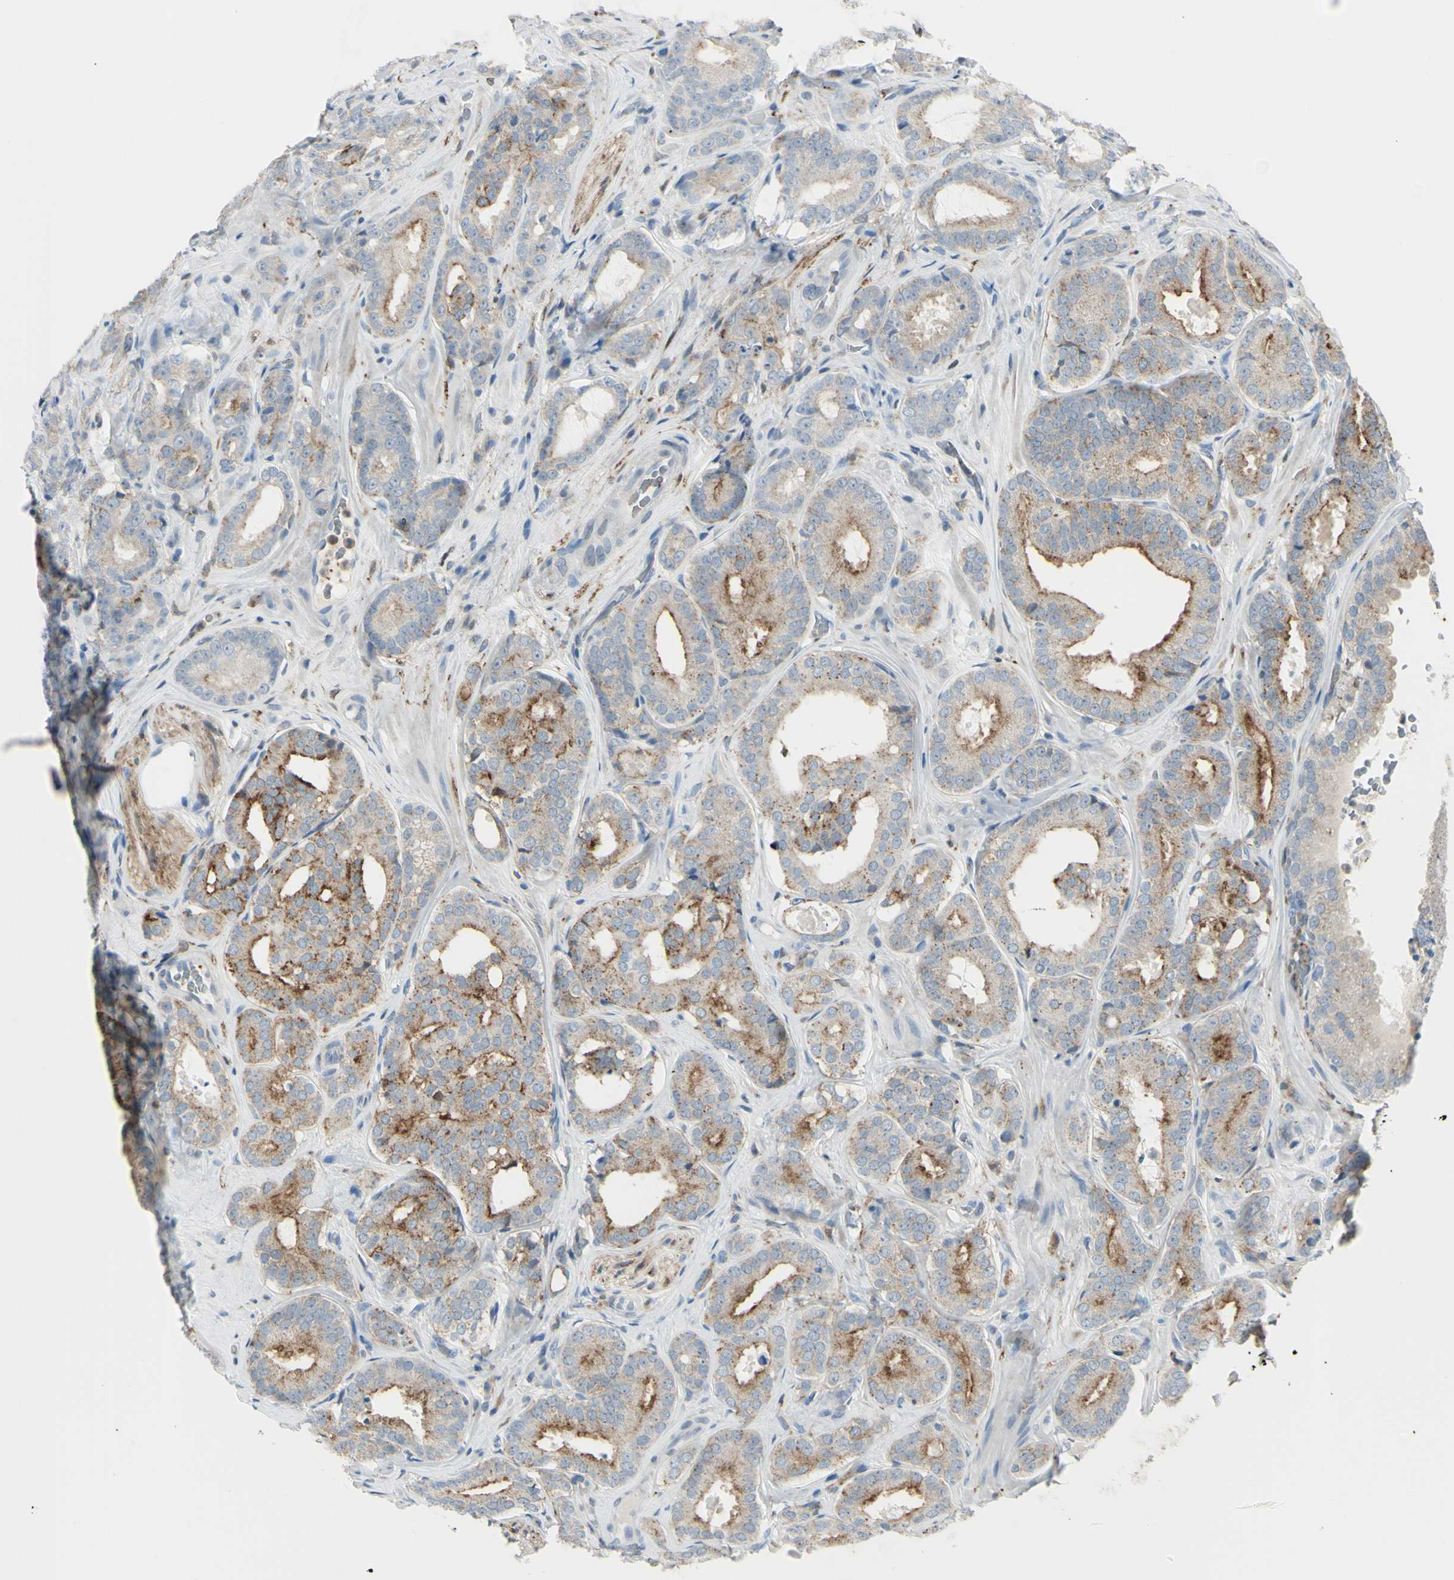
{"staining": {"intensity": "moderate", "quantity": ">75%", "location": "cytoplasmic/membranous"}, "tissue": "prostate cancer", "cell_type": "Tumor cells", "image_type": "cancer", "snomed": [{"axis": "morphology", "description": "Adenocarcinoma, High grade"}, {"axis": "topography", "description": "Prostate"}], "caption": "A brown stain highlights moderate cytoplasmic/membranous positivity of a protein in prostate cancer (adenocarcinoma (high-grade)) tumor cells. The staining was performed using DAB, with brown indicating positive protein expression. Nuclei are stained blue with hematoxylin.", "gene": "CYRIB", "patient": {"sex": "male", "age": 64}}